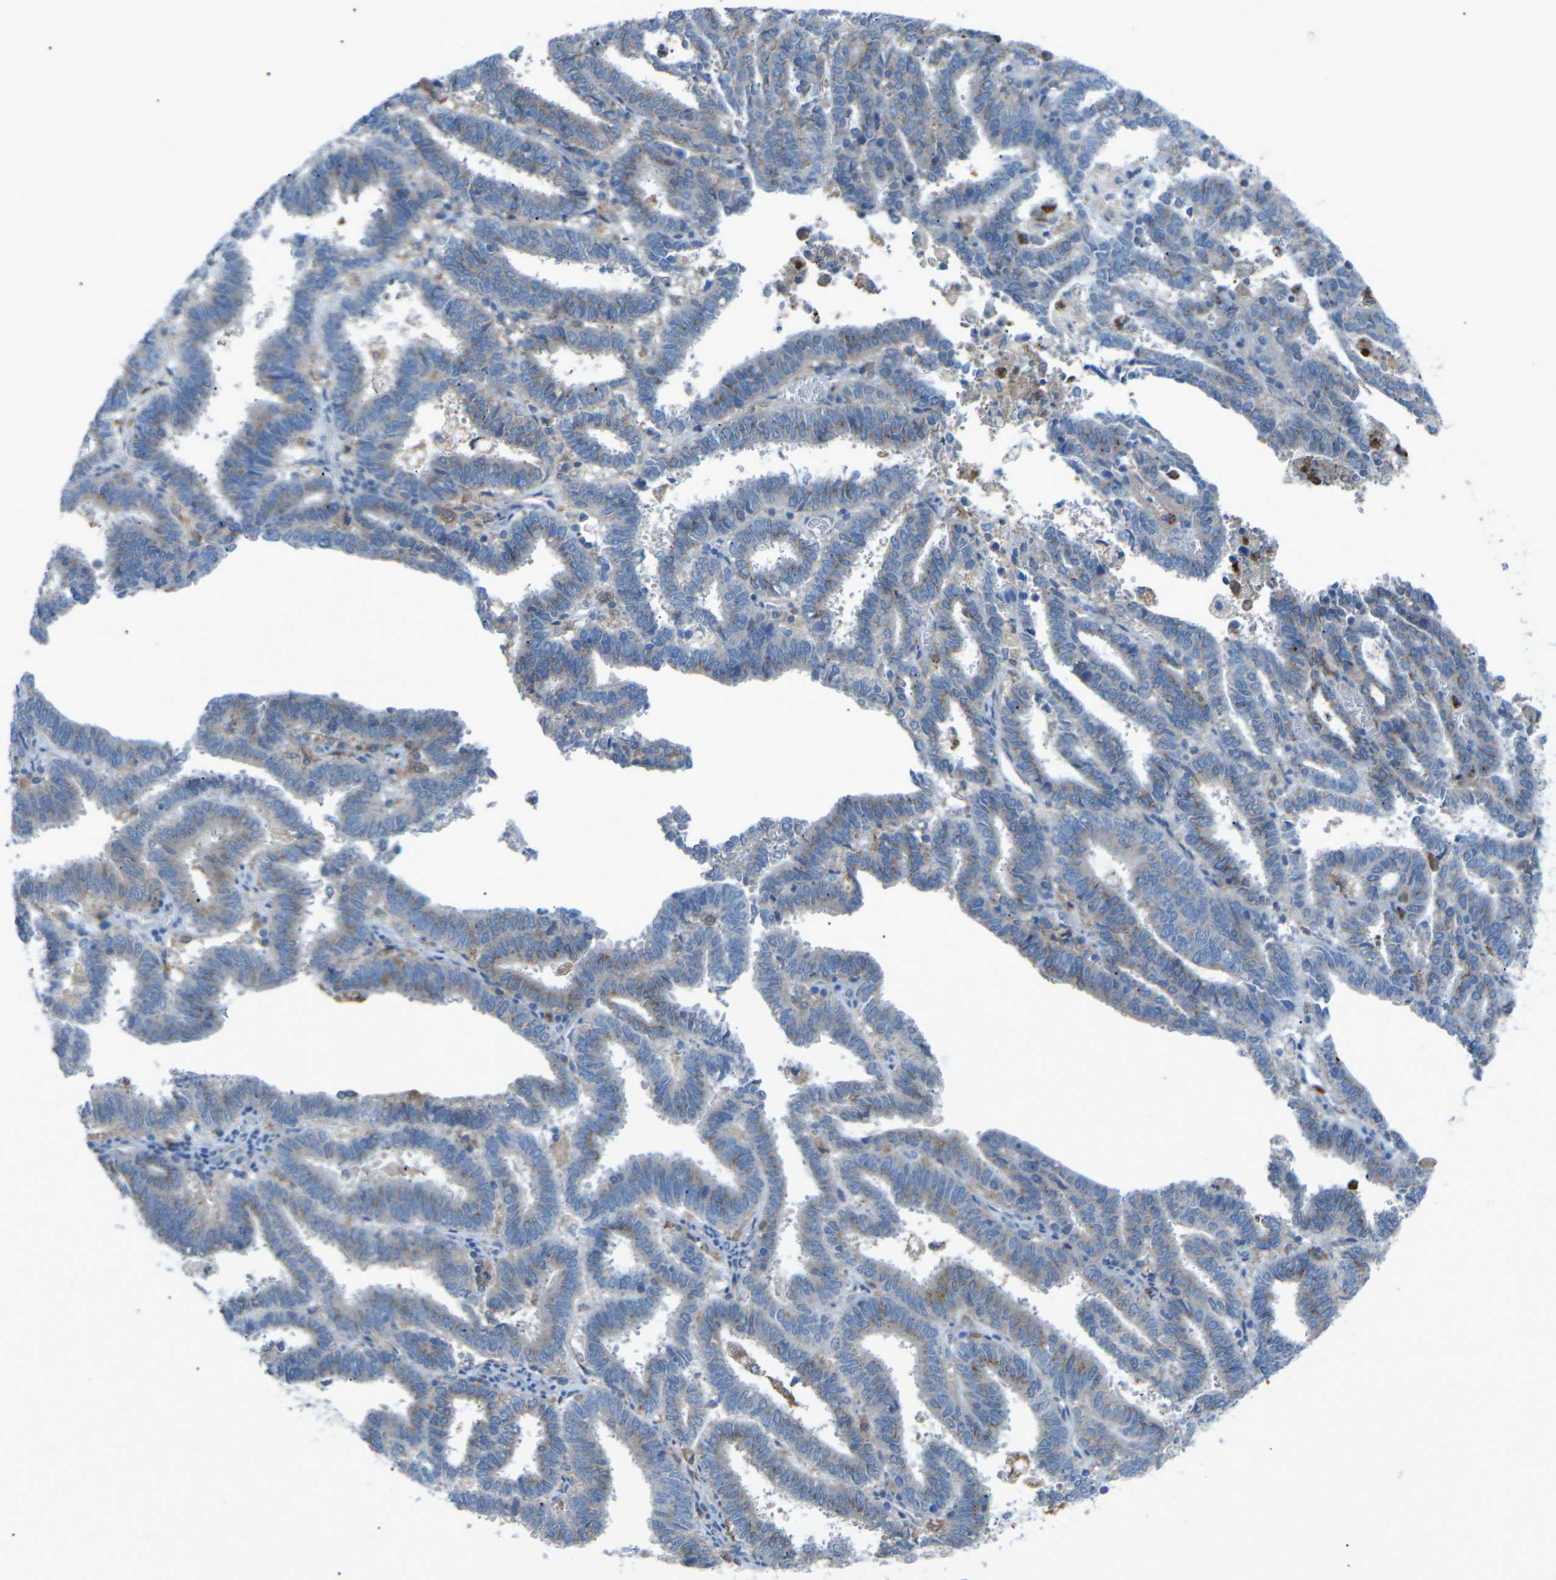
{"staining": {"intensity": "weak", "quantity": "25%-75%", "location": "cytoplasmic/membranous"}, "tissue": "endometrial cancer", "cell_type": "Tumor cells", "image_type": "cancer", "snomed": [{"axis": "morphology", "description": "Adenocarcinoma, NOS"}, {"axis": "topography", "description": "Uterus"}], "caption": "A low amount of weak cytoplasmic/membranous expression is present in approximately 25%-75% of tumor cells in endometrial cancer (adenocarcinoma) tissue.", "gene": "STK11", "patient": {"sex": "female", "age": 83}}